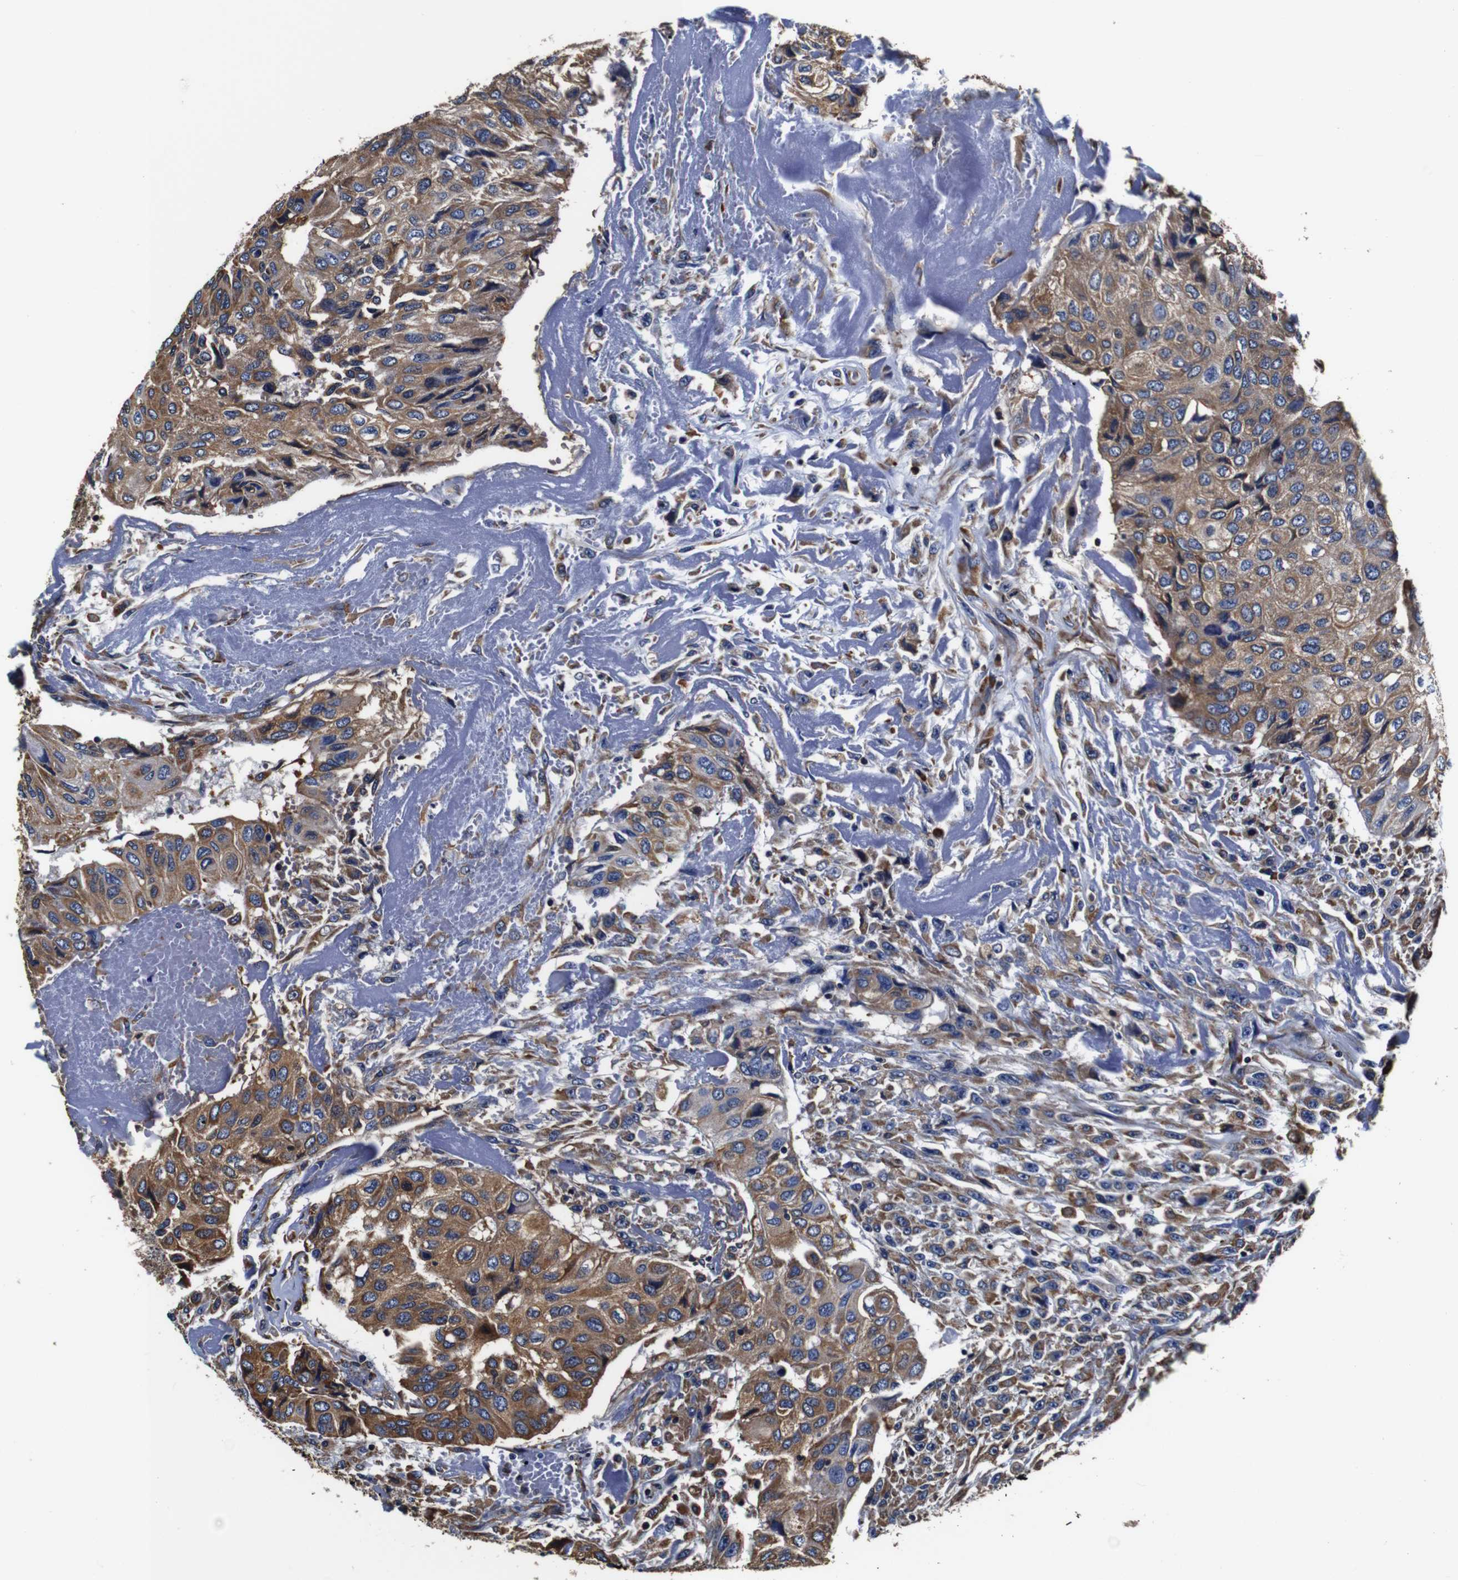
{"staining": {"intensity": "moderate", "quantity": ">75%", "location": "cytoplasmic/membranous"}, "tissue": "urothelial cancer", "cell_type": "Tumor cells", "image_type": "cancer", "snomed": [{"axis": "morphology", "description": "Urothelial carcinoma, High grade"}, {"axis": "topography", "description": "Urinary bladder"}], "caption": "Immunohistochemical staining of urothelial cancer demonstrates medium levels of moderate cytoplasmic/membranous expression in about >75% of tumor cells.", "gene": "PPIB", "patient": {"sex": "male", "age": 66}}